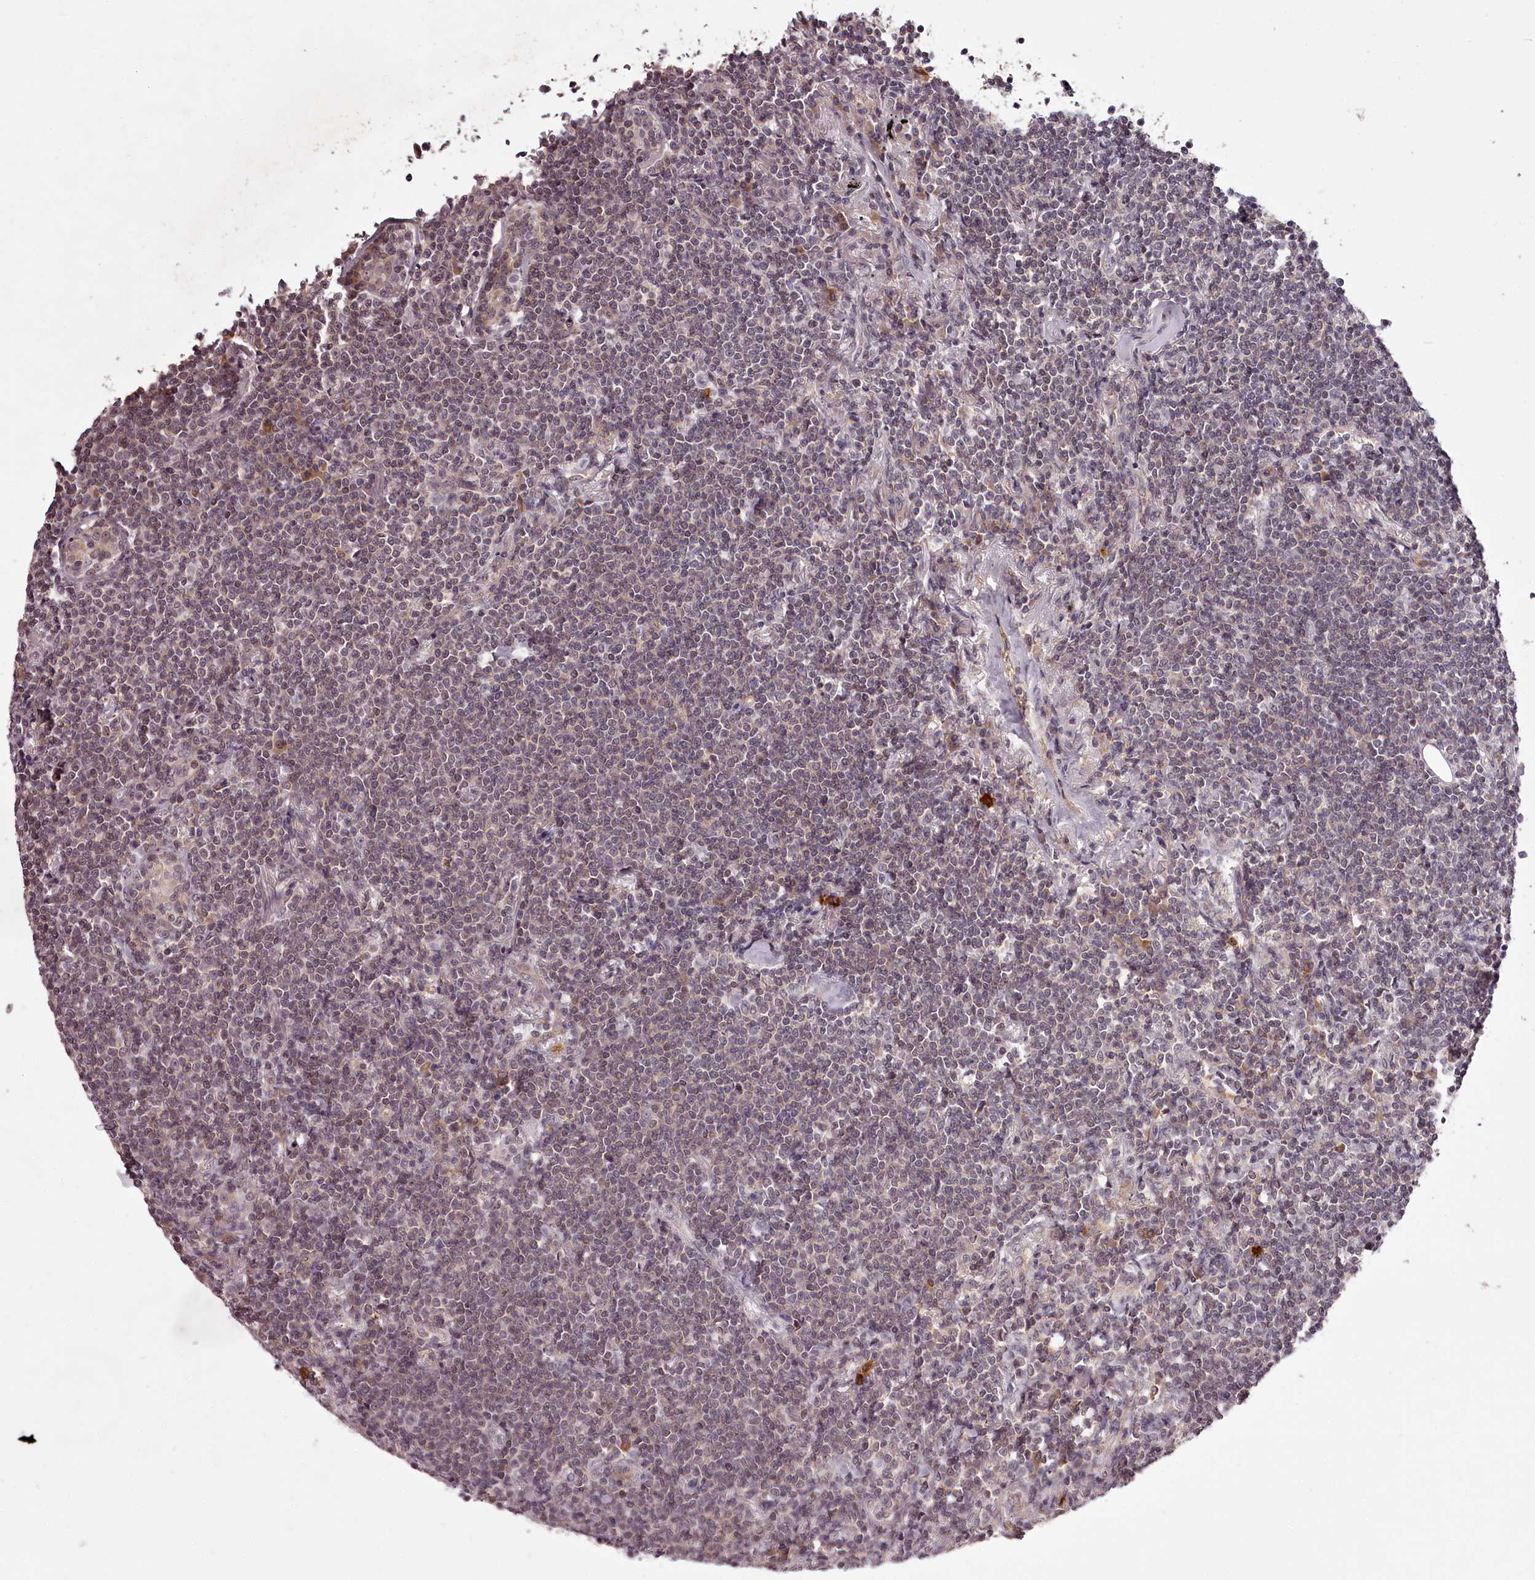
{"staining": {"intensity": "weak", "quantity": "<25%", "location": "nuclear"}, "tissue": "lymphoma", "cell_type": "Tumor cells", "image_type": "cancer", "snomed": [{"axis": "morphology", "description": "Malignant lymphoma, non-Hodgkin's type, Low grade"}, {"axis": "topography", "description": "Lung"}], "caption": "Lymphoma stained for a protein using immunohistochemistry demonstrates no positivity tumor cells.", "gene": "CCDC92", "patient": {"sex": "female", "age": 71}}